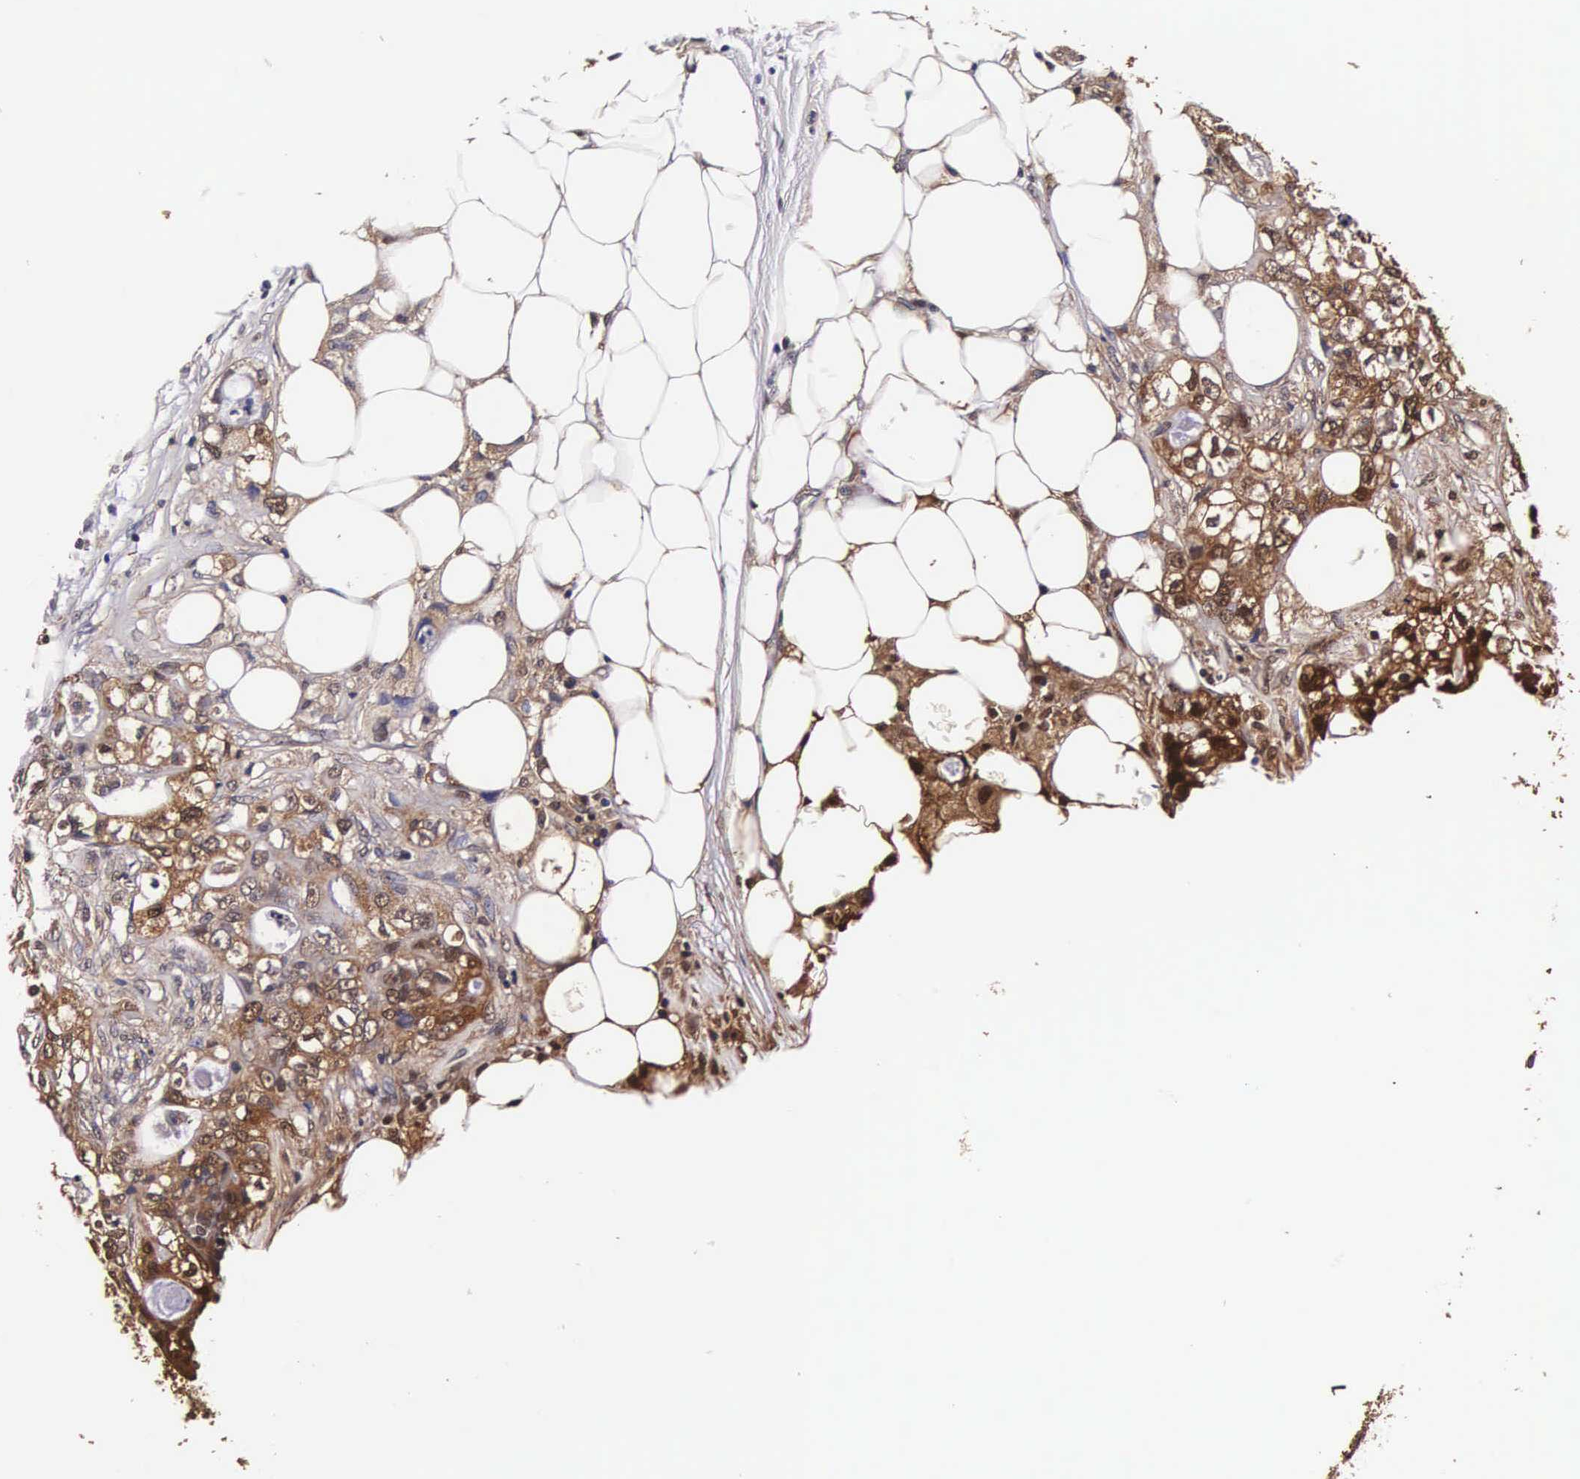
{"staining": {"intensity": "moderate", "quantity": "25%-75%", "location": "cytoplasmic/membranous,nuclear"}, "tissue": "colorectal cancer", "cell_type": "Tumor cells", "image_type": "cancer", "snomed": [{"axis": "morphology", "description": "Adenocarcinoma, NOS"}, {"axis": "topography", "description": "Rectum"}], "caption": "Immunohistochemical staining of colorectal cancer demonstrates medium levels of moderate cytoplasmic/membranous and nuclear expression in approximately 25%-75% of tumor cells.", "gene": "TECPR2", "patient": {"sex": "female", "age": 57}}